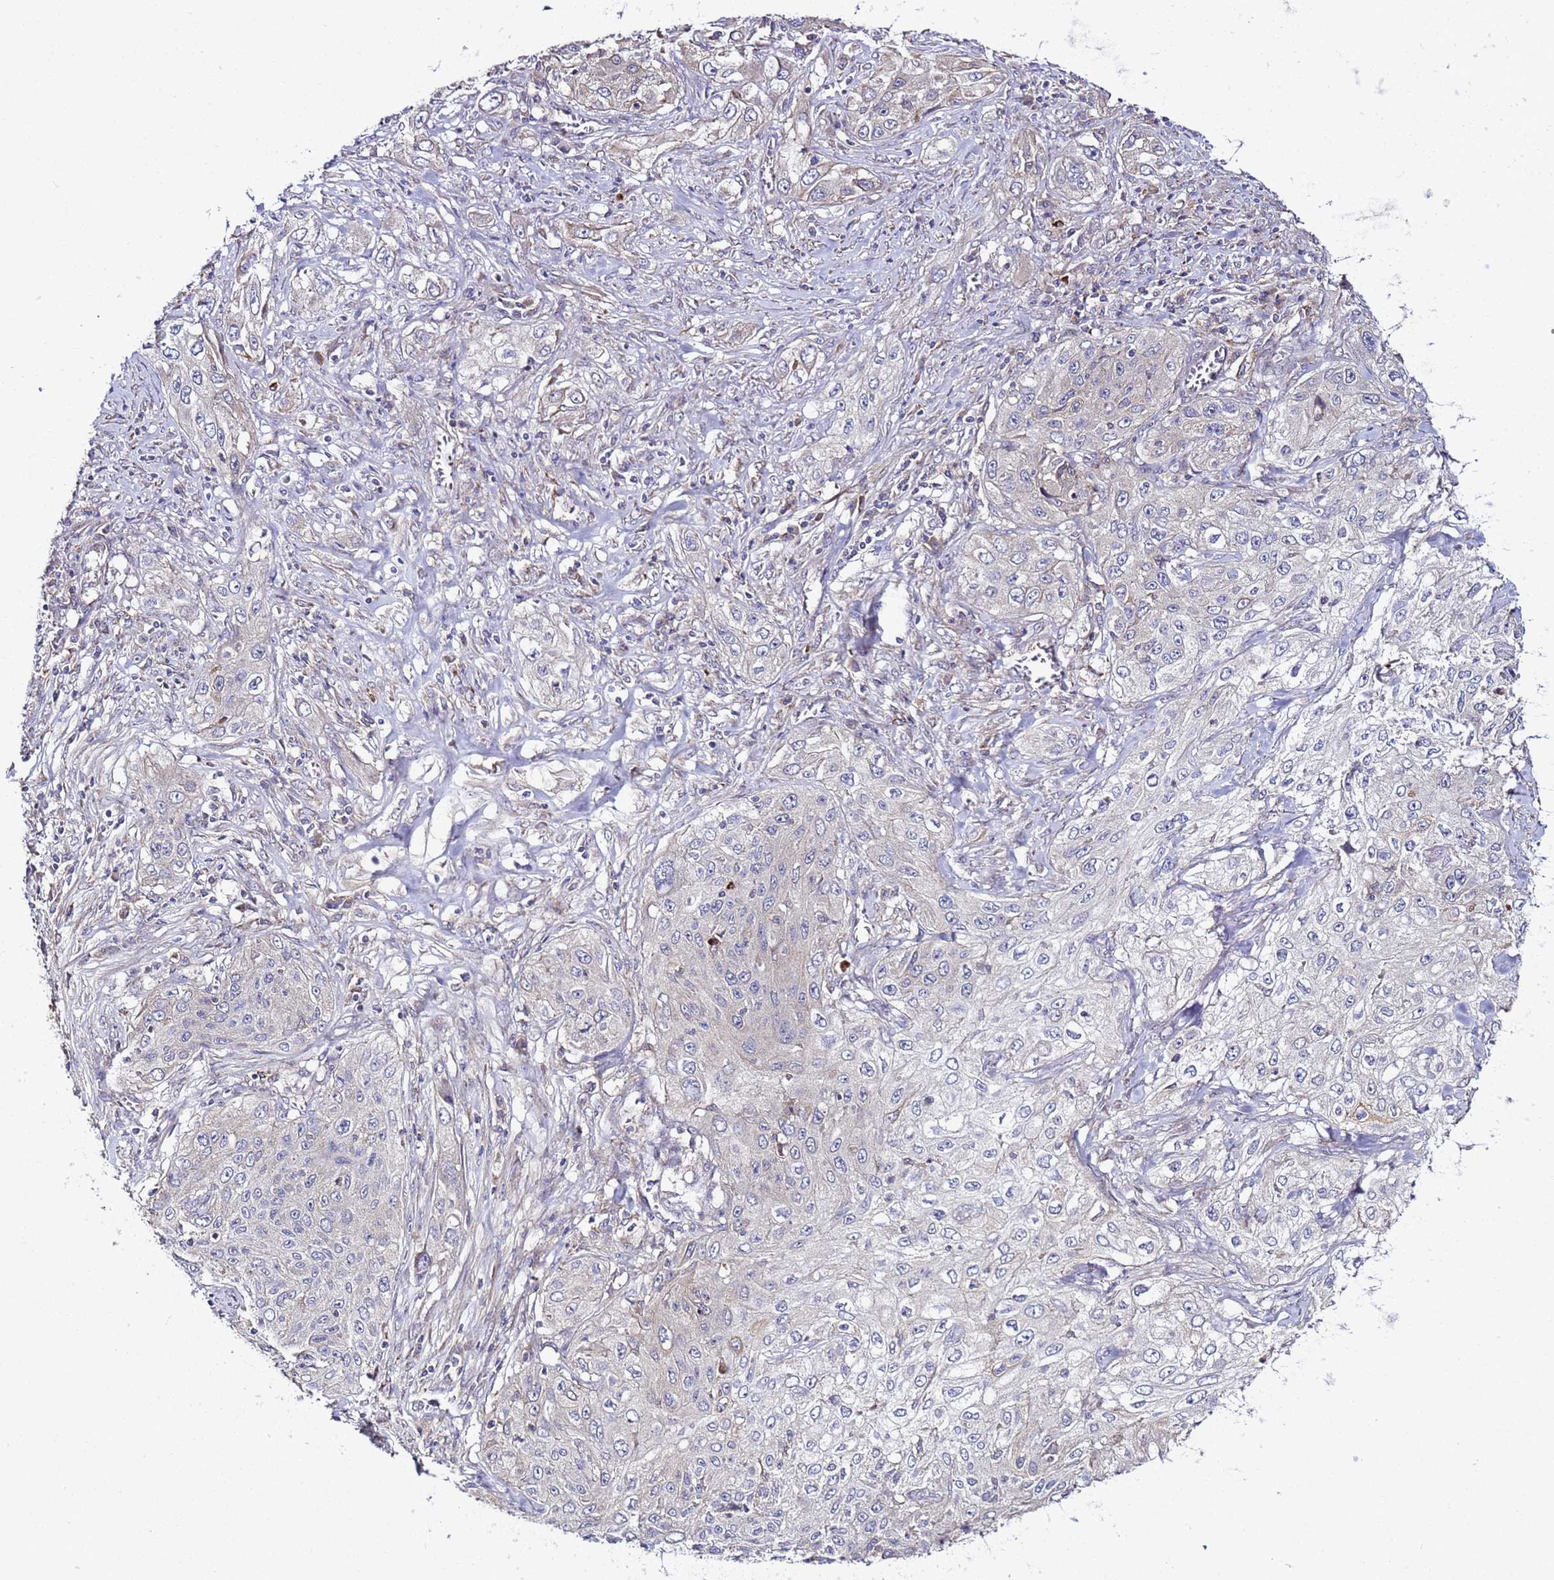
{"staining": {"intensity": "weak", "quantity": "<25%", "location": "cytoplasmic/membranous"}, "tissue": "lung cancer", "cell_type": "Tumor cells", "image_type": "cancer", "snomed": [{"axis": "morphology", "description": "Squamous cell carcinoma, NOS"}, {"axis": "topography", "description": "Lung"}], "caption": "Tumor cells are negative for protein expression in human squamous cell carcinoma (lung).", "gene": "PLXDC2", "patient": {"sex": "female", "age": 69}}